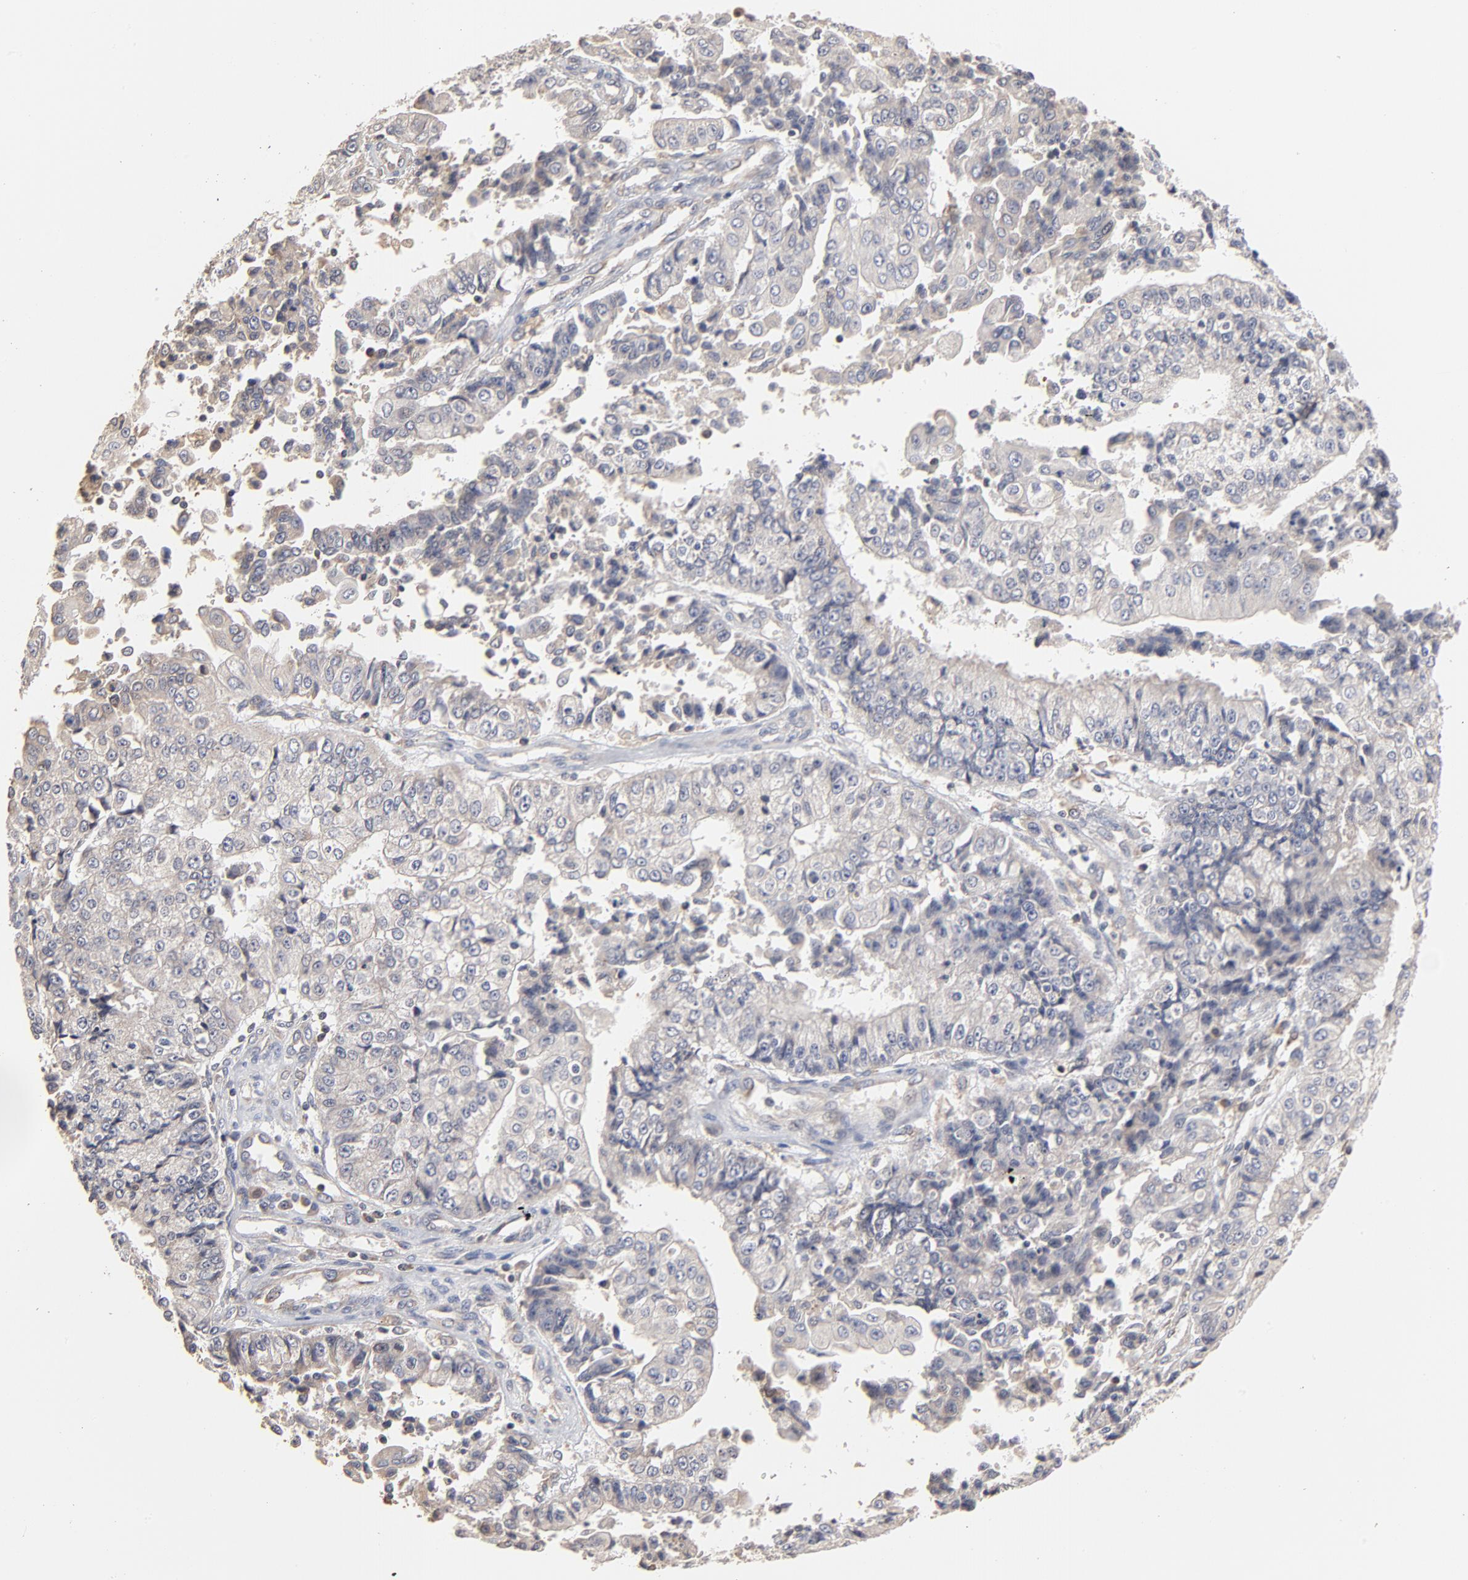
{"staining": {"intensity": "negative", "quantity": "none", "location": "none"}, "tissue": "endometrial cancer", "cell_type": "Tumor cells", "image_type": "cancer", "snomed": [{"axis": "morphology", "description": "Adenocarcinoma, NOS"}, {"axis": "topography", "description": "Endometrium"}], "caption": "Tumor cells are negative for brown protein staining in adenocarcinoma (endometrial).", "gene": "RNF213", "patient": {"sex": "female", "age": 75}}